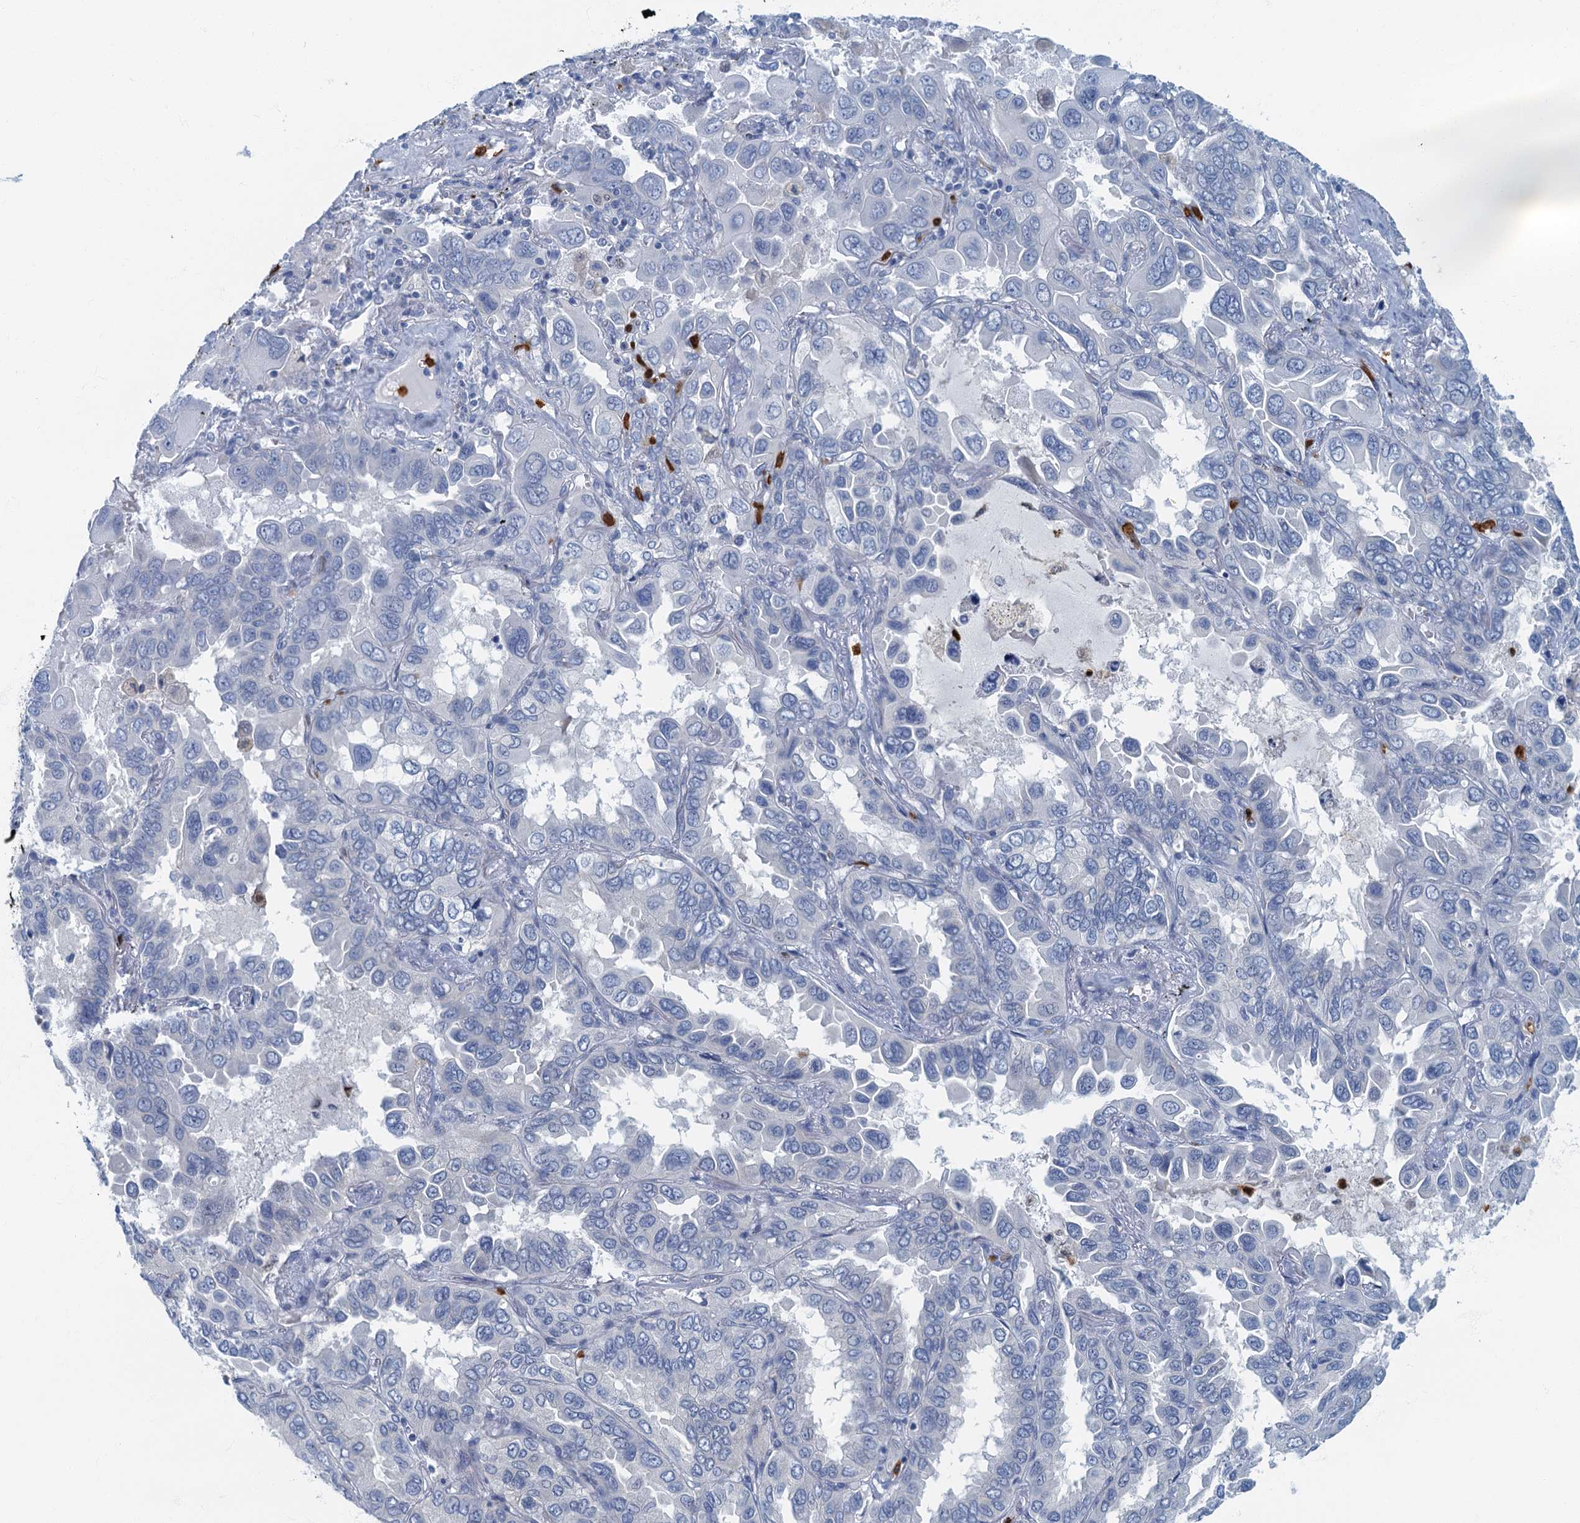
{"staining": {"intensity": "negative", "quantity": "none", "location": "none"}, "tissue": "lung cancer", "cell_type": "Tumor cells", "image_type": "cancer", "snomed": [{"axis": "morphology", "description": "Adenocarcinoma, NOS"}, {"axis": "topography", "description": "Lung"}], "caption": "Tumor cells show no significant protein staining in lung cancer.", "gene": "ANKDD1A", "patient": {"sex": "male", "age": 64}}